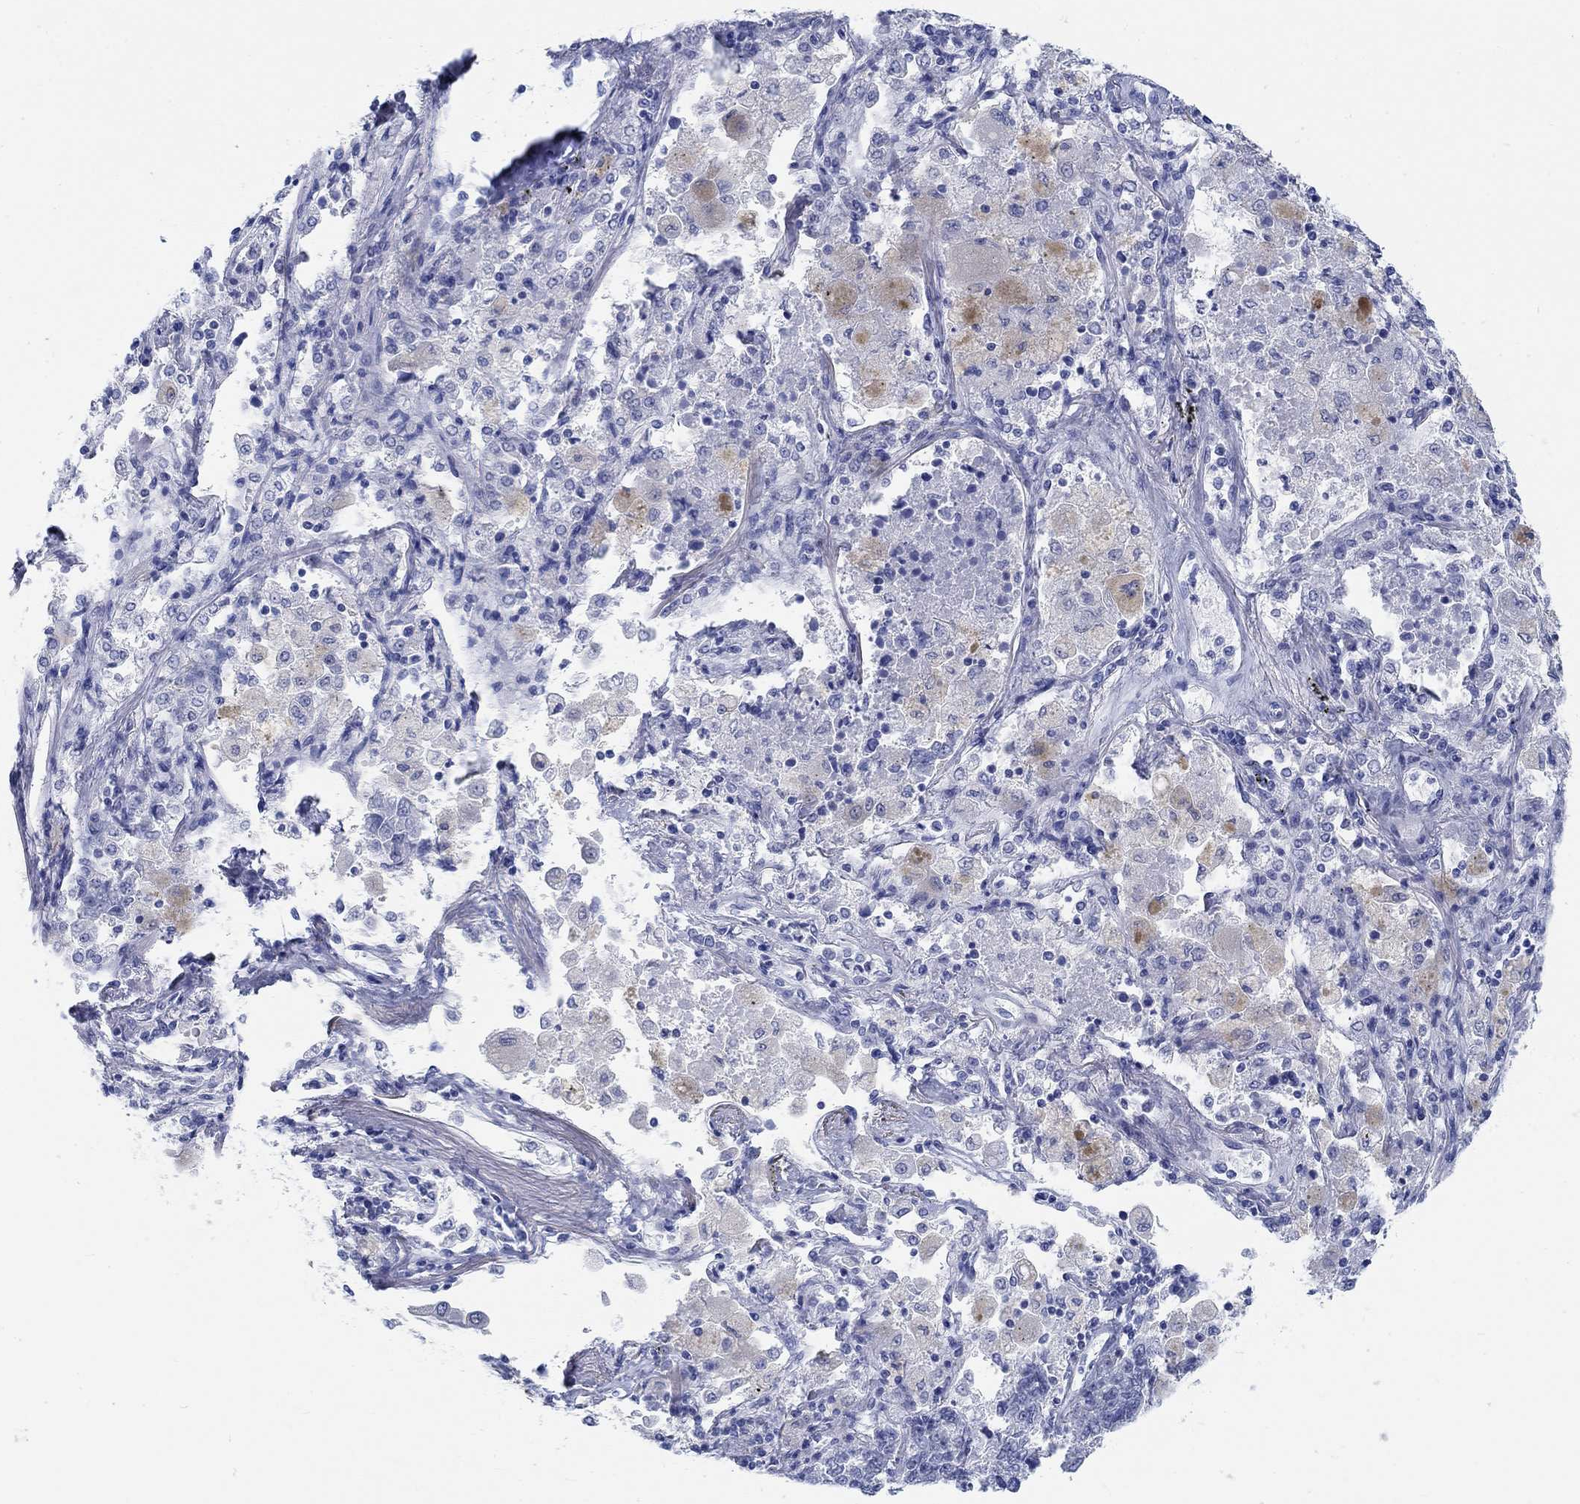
{"staining": {"intensity": "negative", "quantity": "none", "location": "none"}, "tissue": "lung cancer", "cell_type": "Tumor cells", "image_type": "cancer", "snomed": [{"axis": "morphology", "description": "Adenocarcinoma, NOS"}, {"axis": "topography", "description": "Lung"}], "caption": "An IHC micrograph of lung adenocarcinoma is shown. There is no staining in tumor cells of lung adenocarcinoma.", "gene": "GRIA3", "patient": {"sex": "male", "age": 49}}